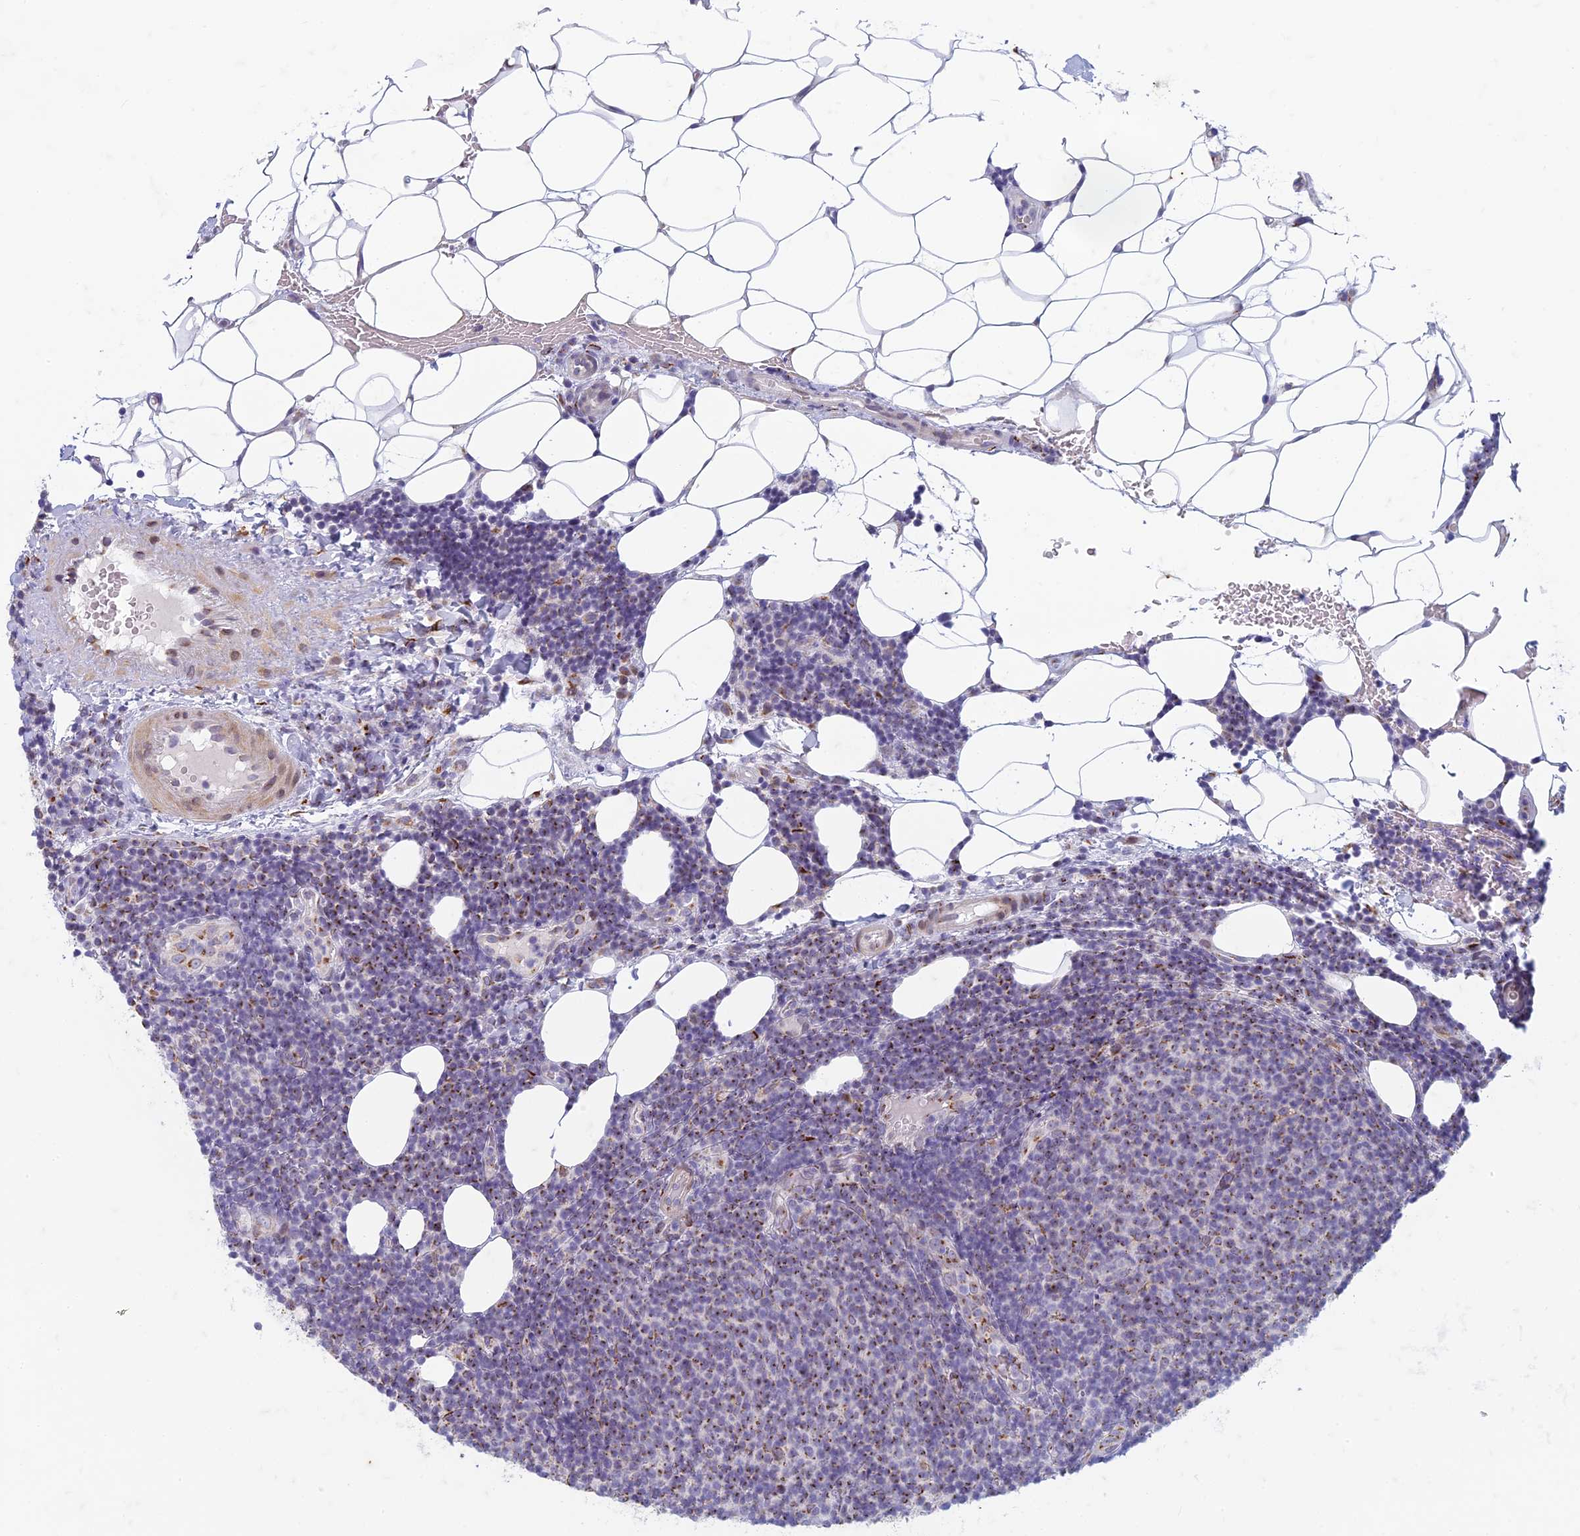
{"staining": {"intensity": "moderate", "quantity": "<25%", "location": "cytoplasmic/membranous"}, "tissue": "lymphoma", "cell_type": "Tumor cells", "image_type": "cancer", "snomed": [{"axis": "morphology", "description": "Malignant lymphoma, non-Hodgkin's type, Low grade"}, {"axis": "topography", "description": "Lymph node"}], "caption": "IHC photomicrograph of human malignant lymphoma, non-Hodgkin's type (low-grade) stained for a protein (brown), which reveals low levels of moderate cytoplasmic/membranous positivity in about <25% of tumor cells.", "gene": "FAM3C", "patient": {"sex": "male", "age": 66}}